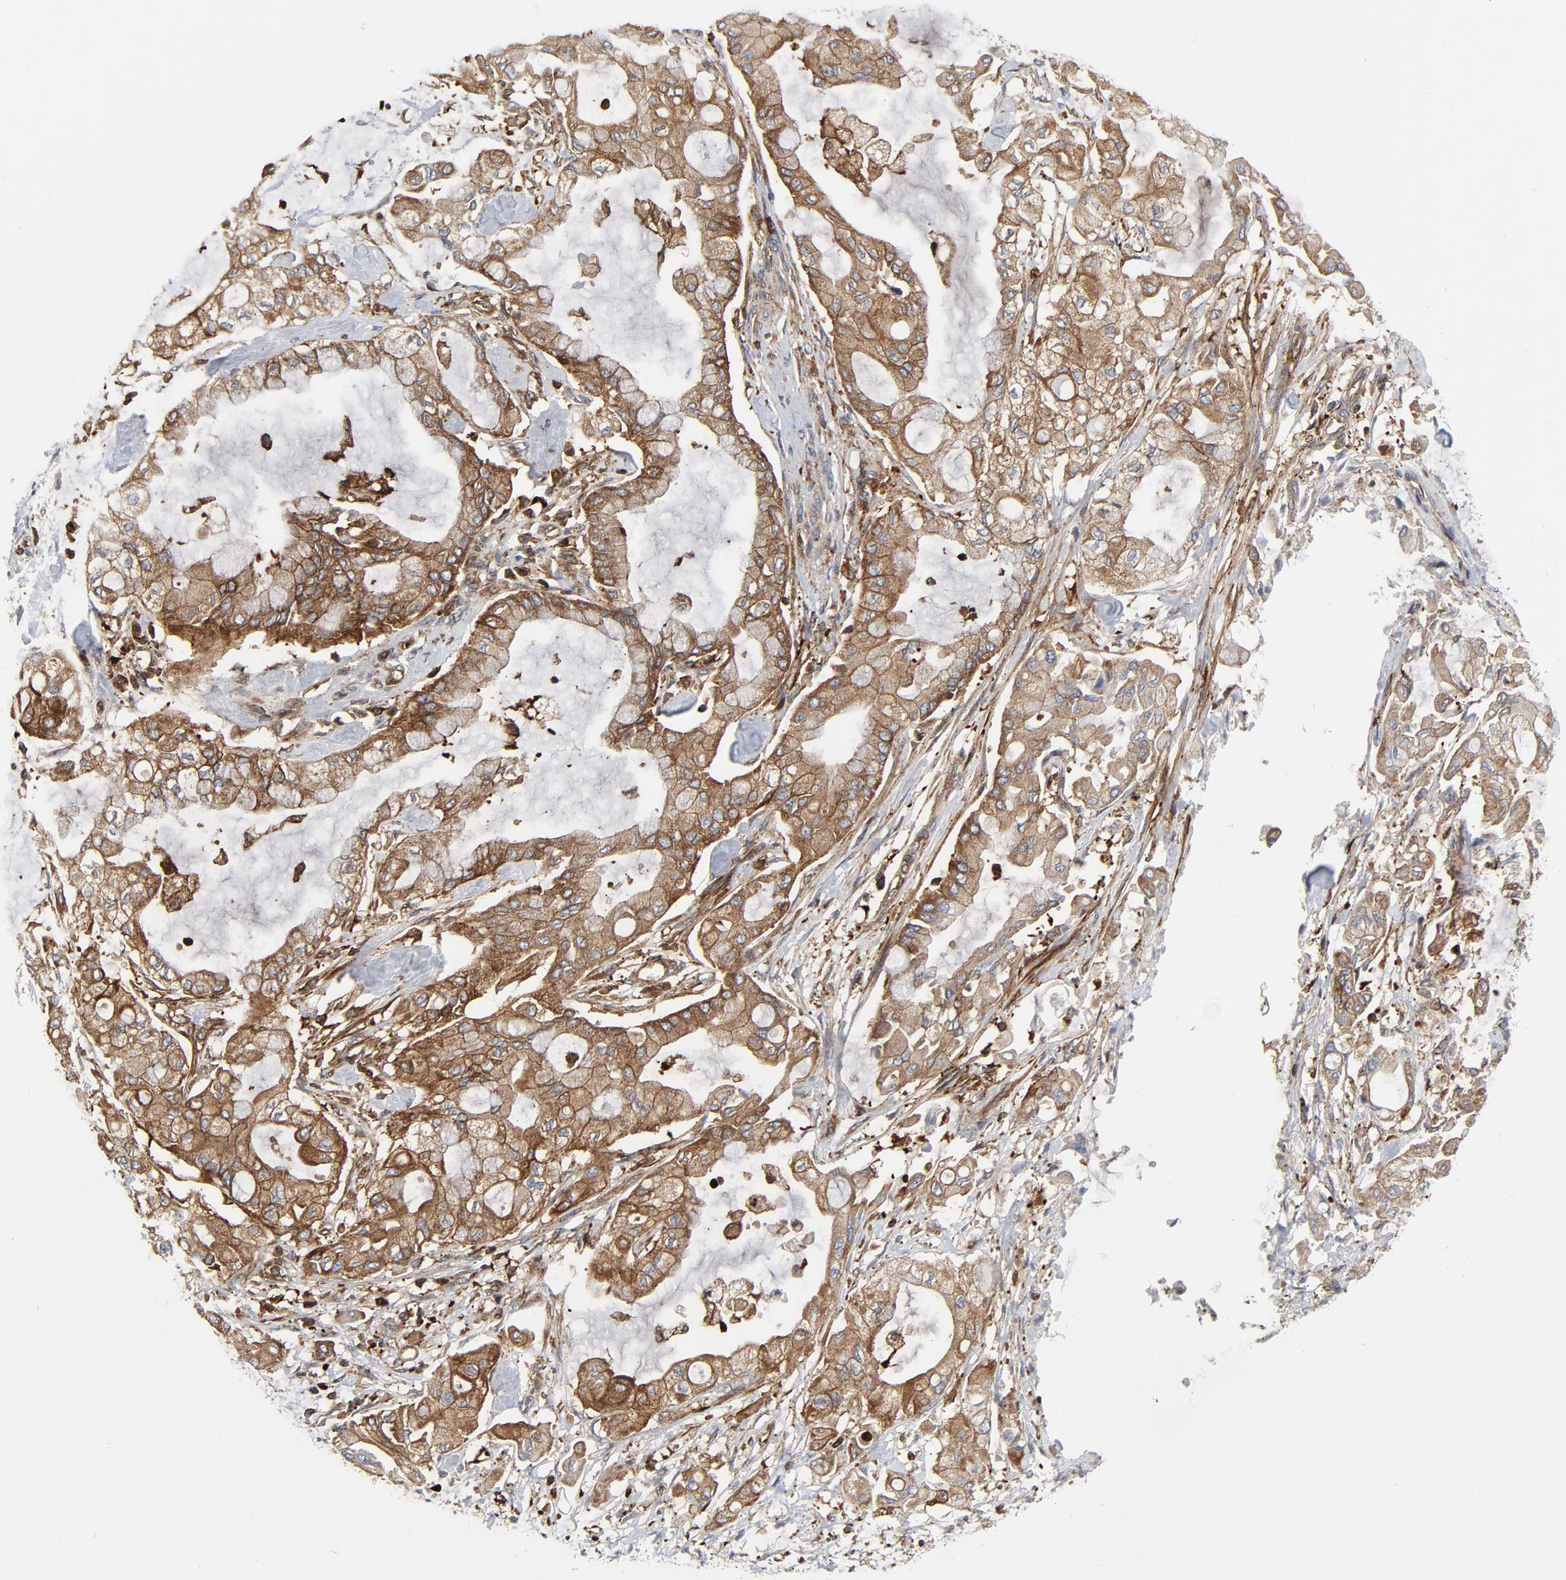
{"staining": {"intensity": "moderate", "quantity": ">75%", "location": "cytoplasmic/membranous"}, "tissue": "pancreatic cancer", "cell_type": "Tumor cells", "image_type": "cancer", "snomed": [{"axis": "morphology", "description": "Adenocarcinoma, NOS"}, {"axis": "morphology", "description": "Adenocarcinoma, metastatic, NOS"}, {"axis": "topography", "description": "Lymph node"}, {"axis": "topography", "description": "Pancreas"}, {"axis": "topography", "description": "Duodenum"}], "caption": "Tumor cells show medium levels of moderate cytoplasmic/membranous staining in about >75% of cells in pancreatic cancer (adenocarcinoma).", "gene": "YES1", "patient": {"sex": "female", "age": 64}}